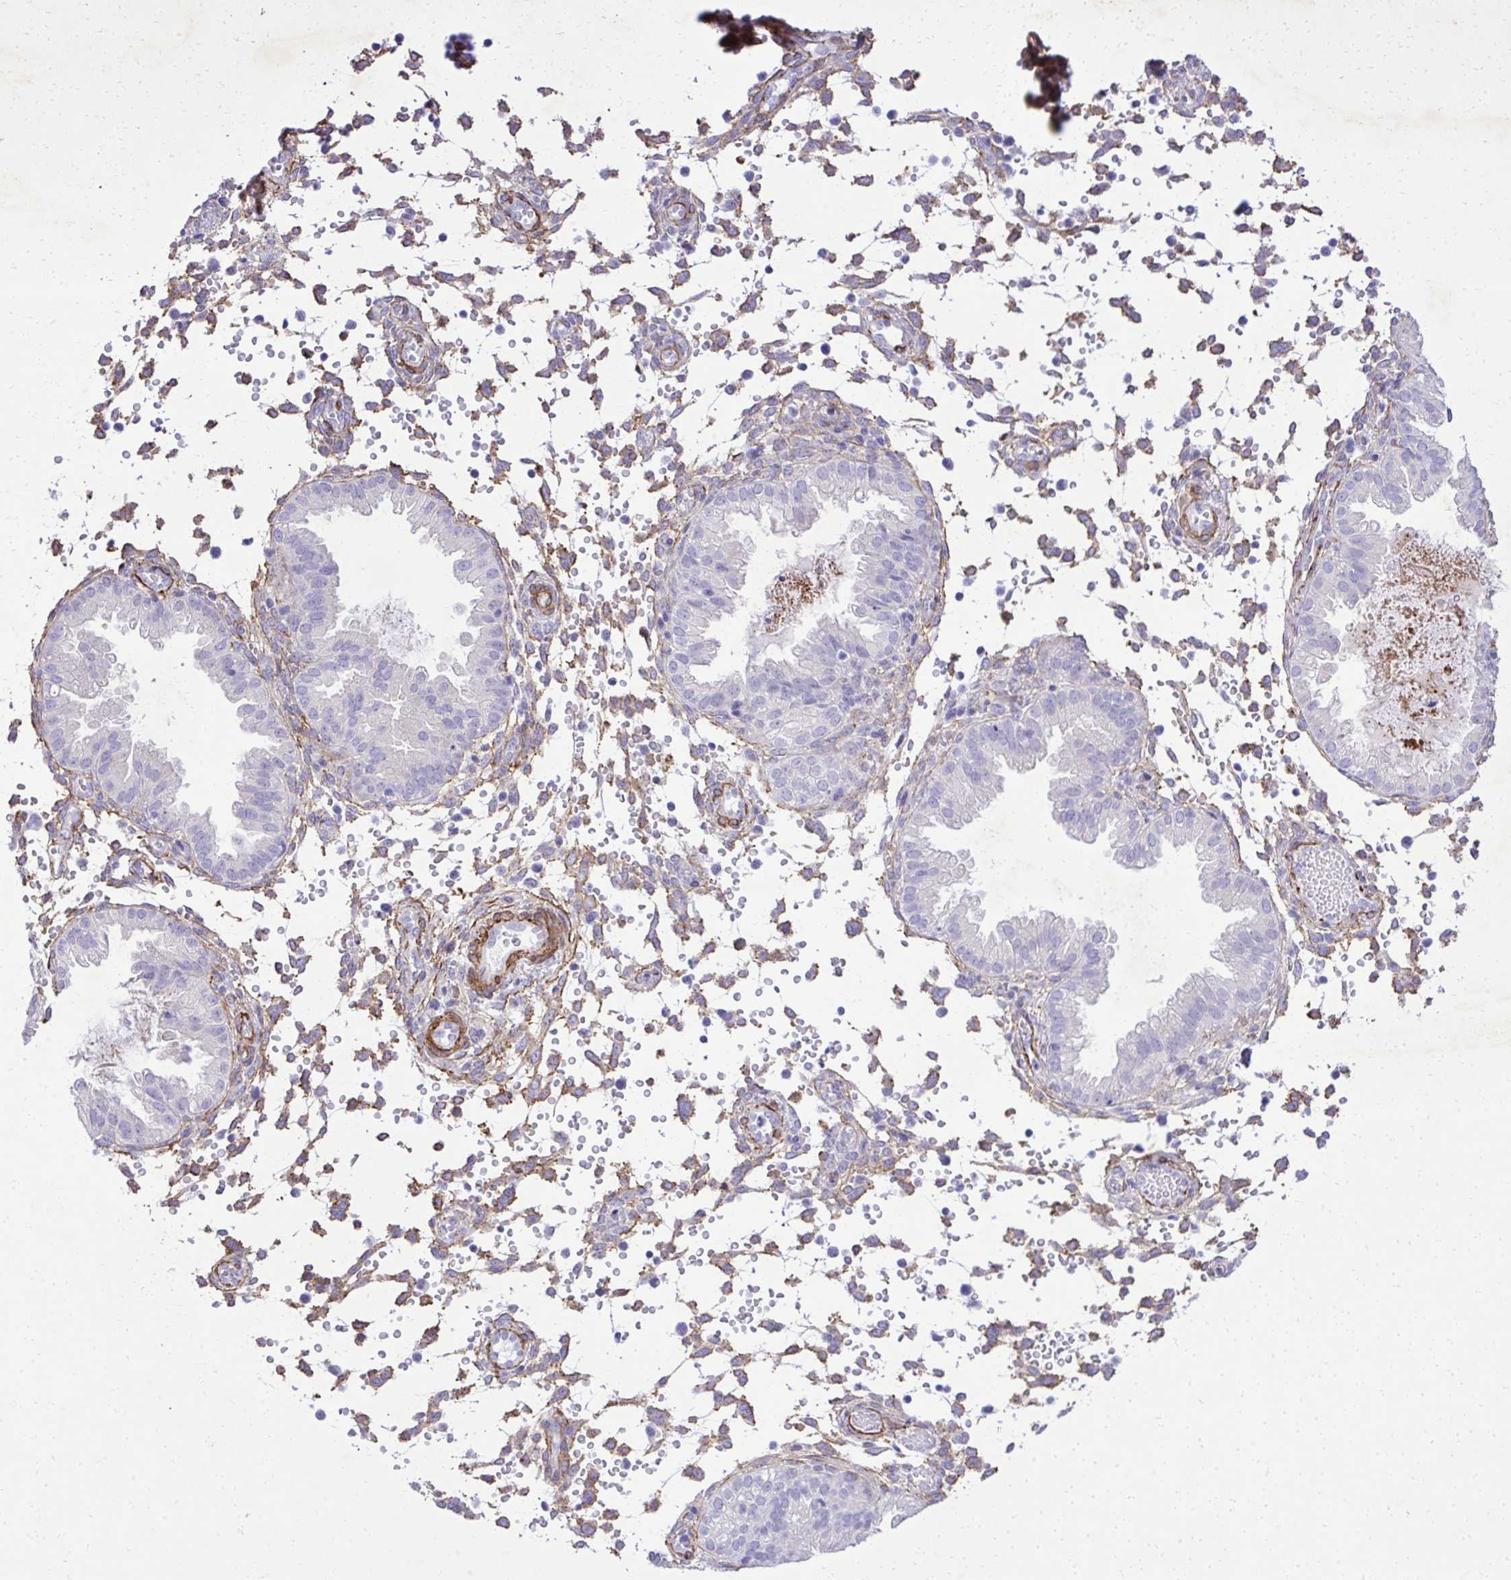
{"staining": {"intensity": "moderate", "quantity": "<25%", "location": "cytoplasmic/membranous"}, "tissue": "endometrium", "cell_type": "Cells in endometrial stroma", "image_type": "normal", "snomed": [{"axis": "morphology", "description": "Normal tissue, NOS"}, {"axis": "topography", "description": "Endometrium"}], "caption": "Moderate cytoplasmic/membranous protein expression is identified in approximately <25% of cells in endometrial stroma in endometrium.", "gene": "PITPNM3", "patient": {"sex": "female", "age": 33}}